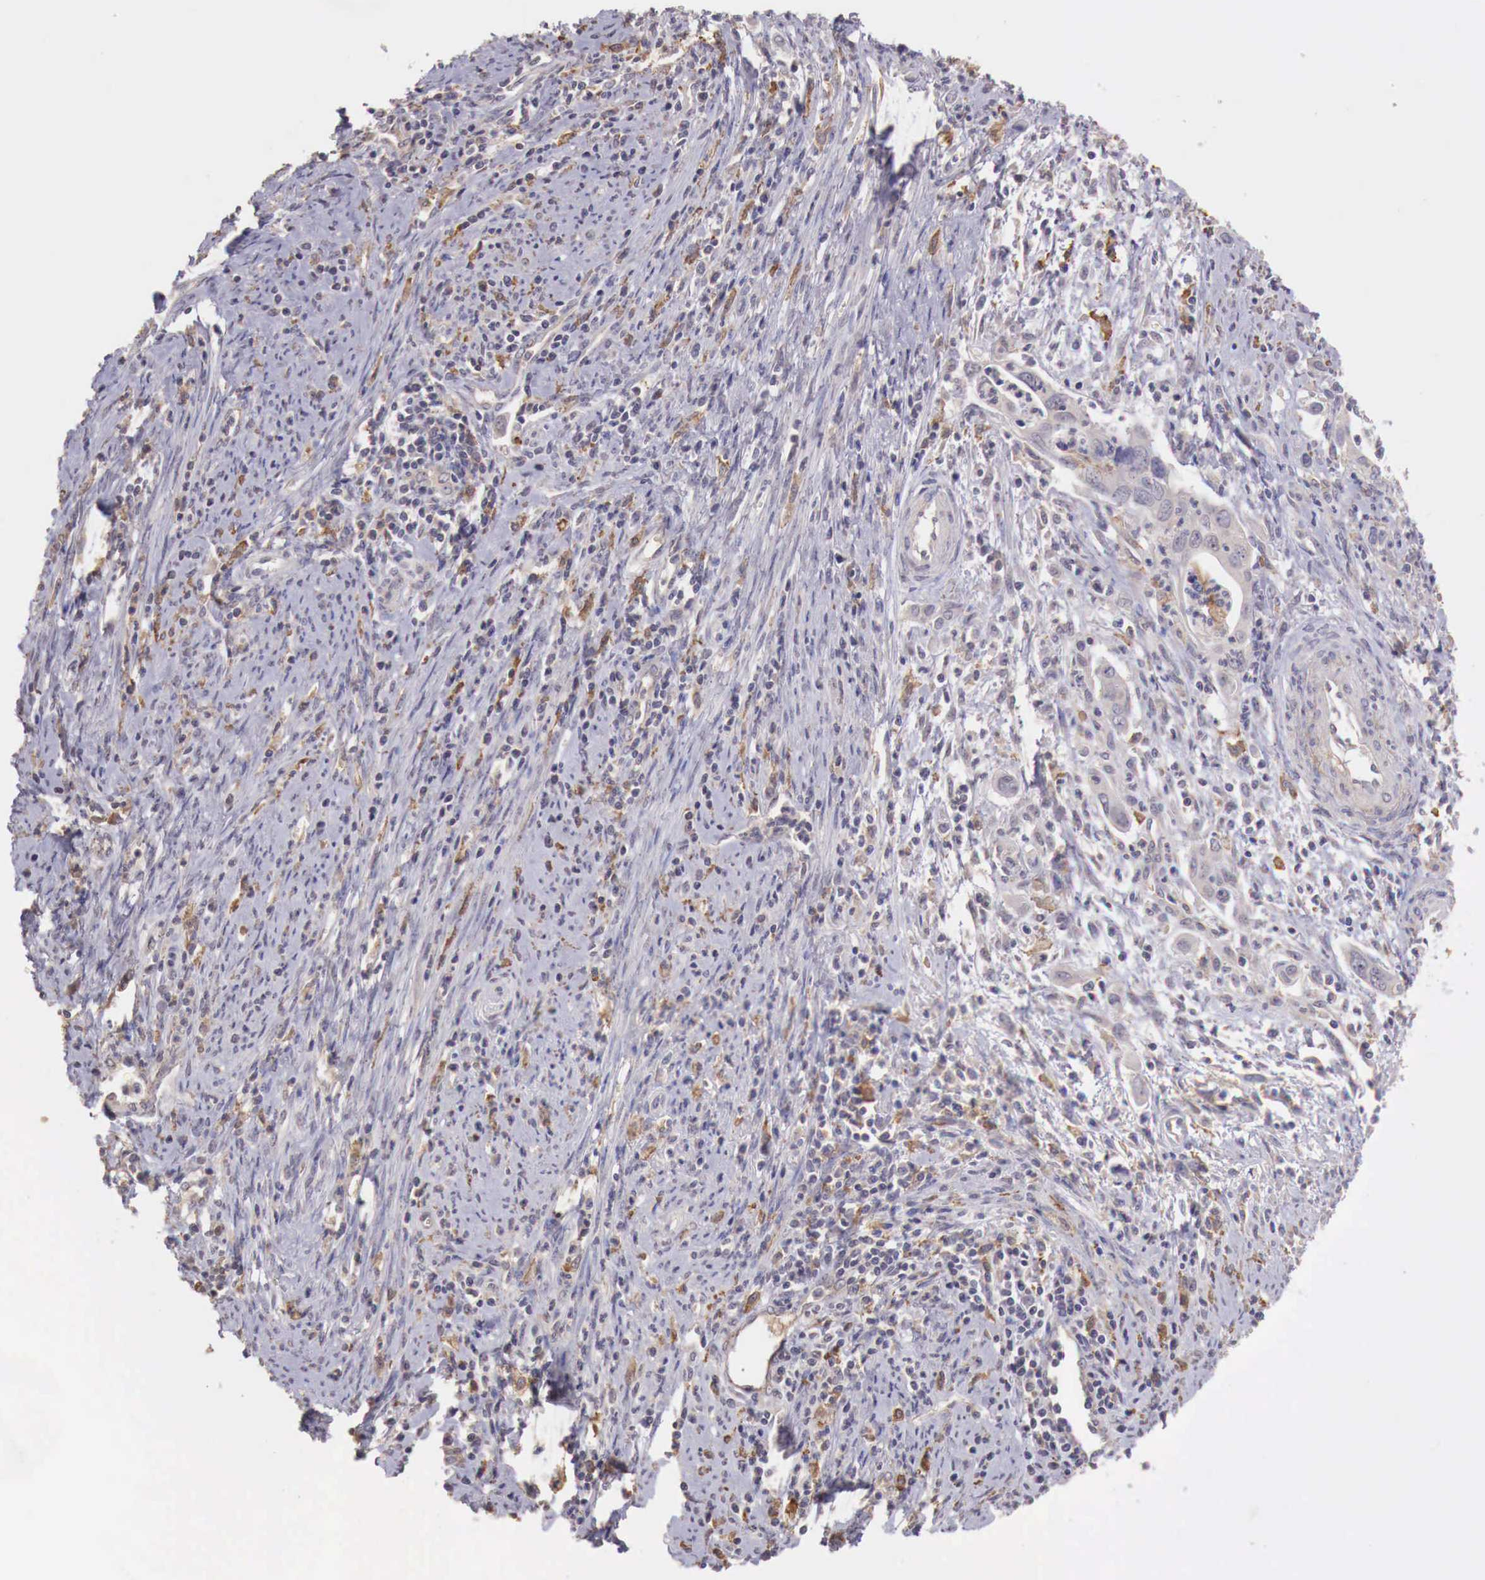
{"staining": {"intensity": "weak", "quantity": "25%-75%", "location": "cytoplasmic/membranous"}, "tissue": "cervical cancer", "cell_type": "Tumor cells", "image_type": "cancer", "snomed": [{"axis": "morphology", "description": "Normal tissue, NOS"}, {"axis": "morphology", "description": "Adenocarcinoma, NOS"}, {"axis": "topography", "description": "Cervix"}], "caption": "There is low levels of weak cytoplasmic/membranous staining in tumor cells of adenocarcinoma (cervical), as demonstrated by immunohistochemical staining (brown color).", "gene": "CHRDL1", "patient": {"sex": "female", "age": 34}}